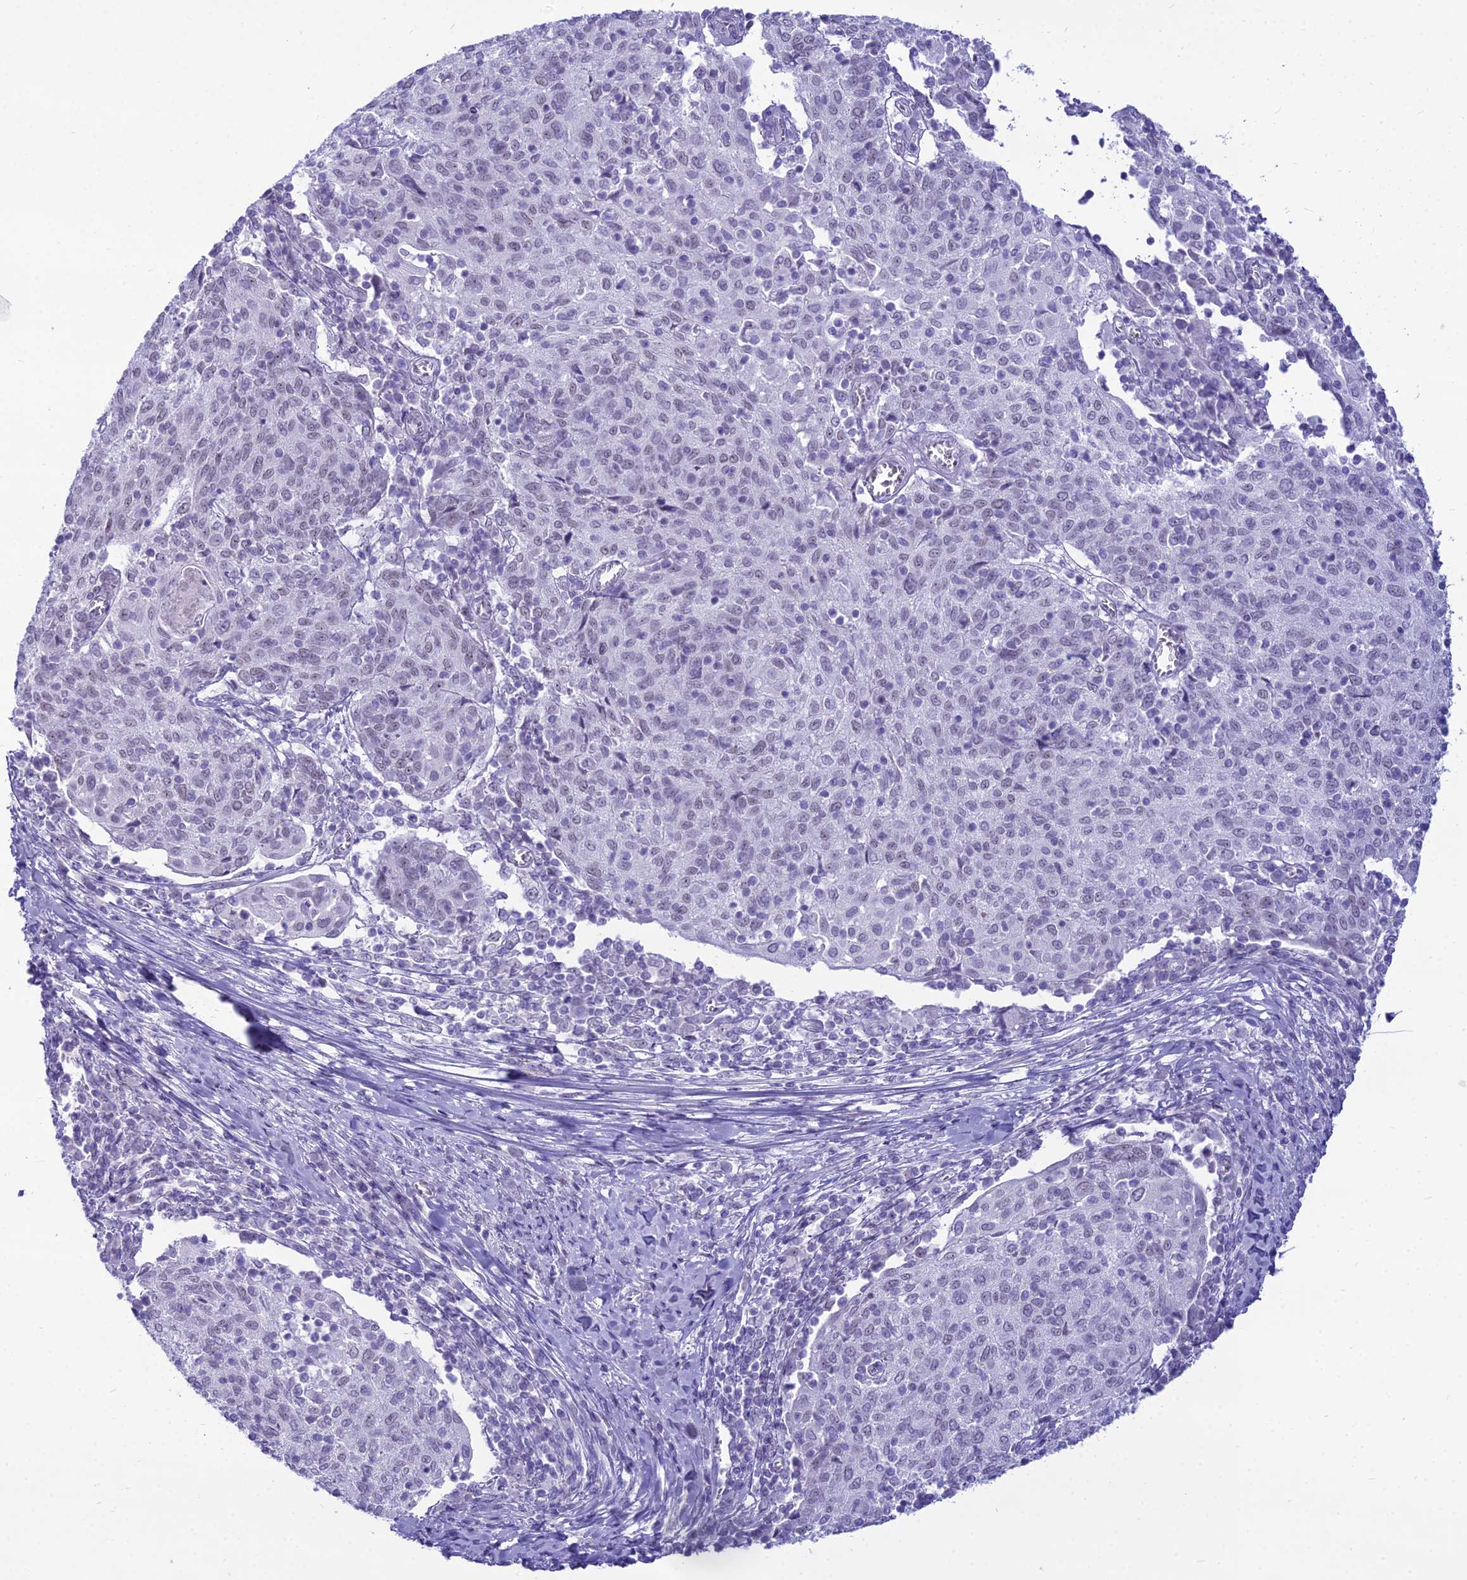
{"staining": {"intensity": "weak", "quantity": "<25%", "location": "nuclear"}, "tissue": "cervical cancer", "cell_type": "Tumor cells", "image_type": "cancer", "snomed": [{"axis": "morphology", "description": "Squamous cell carcinoma, NOS"}, {"axis": "topography", "description": "Cervix"}], "caption": "Cervical cancer (squamous cell carcinoma) stained for a protein using IHC reveals no staining tumor cells.", "gene": "DHX40", "patient": {"sex": "female", "age": 52}}